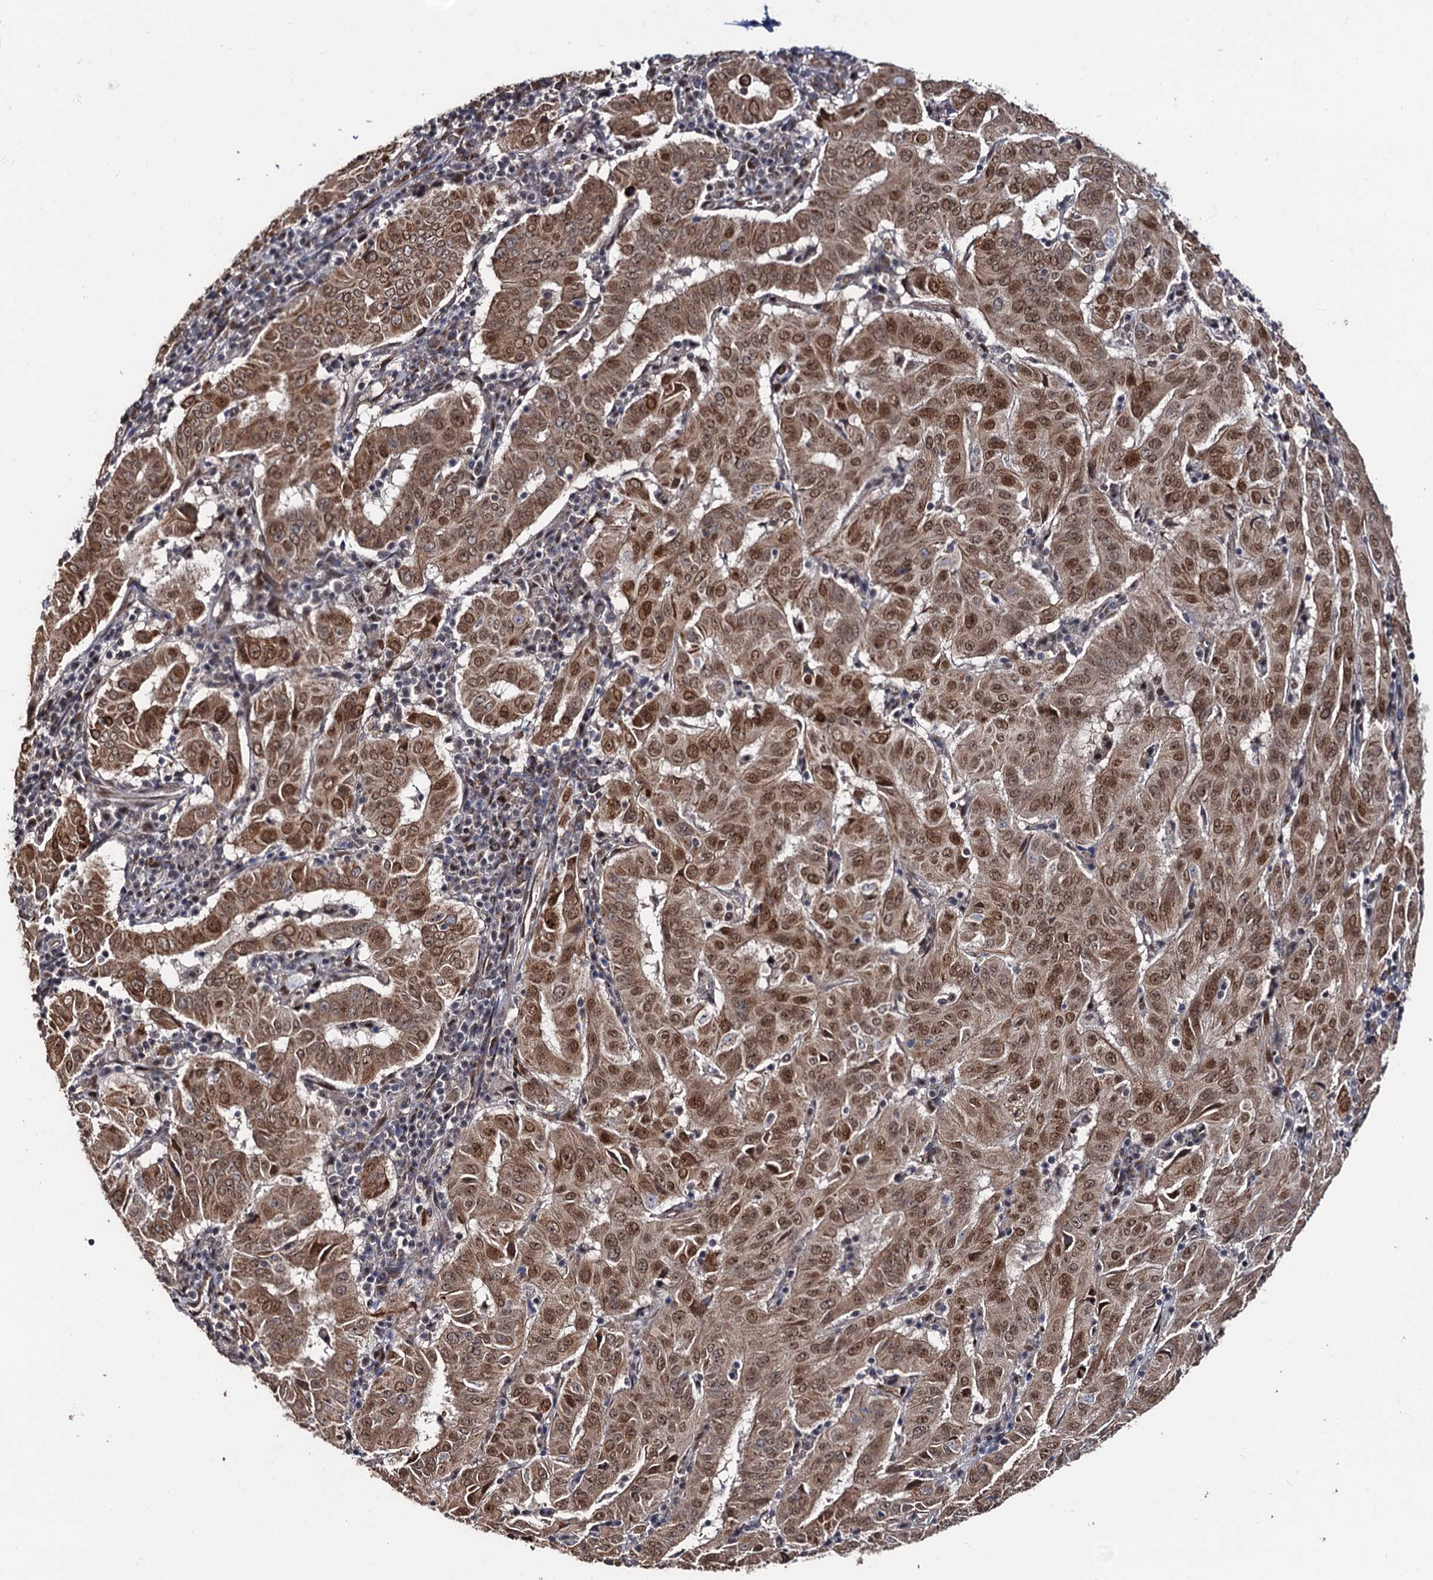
{"staining": {"intensity": "moderate", "quantity": ">75%", "location": "cytoplasmic/membranous,nuclear"}, "tissue": "pancreatic cancer", "cell_type": "Tumor cells", "image_type": "cancer", "snomed": [{"axis": "morphology", "description": "Adenocarcinoma, NOS"}, {"axis": "topography", "description": "Pancreas"}], "caption": "DAB immunohistochemical staining of human pancreatic cancer shows moderate cytoplasmic/membranous and nuclear protein staining in about >75% of tumor cells. (IHC, brightfield microscopy, high magnification).", "gene": "LRRC63", "patient": {"sex": "male", "age": 63}}